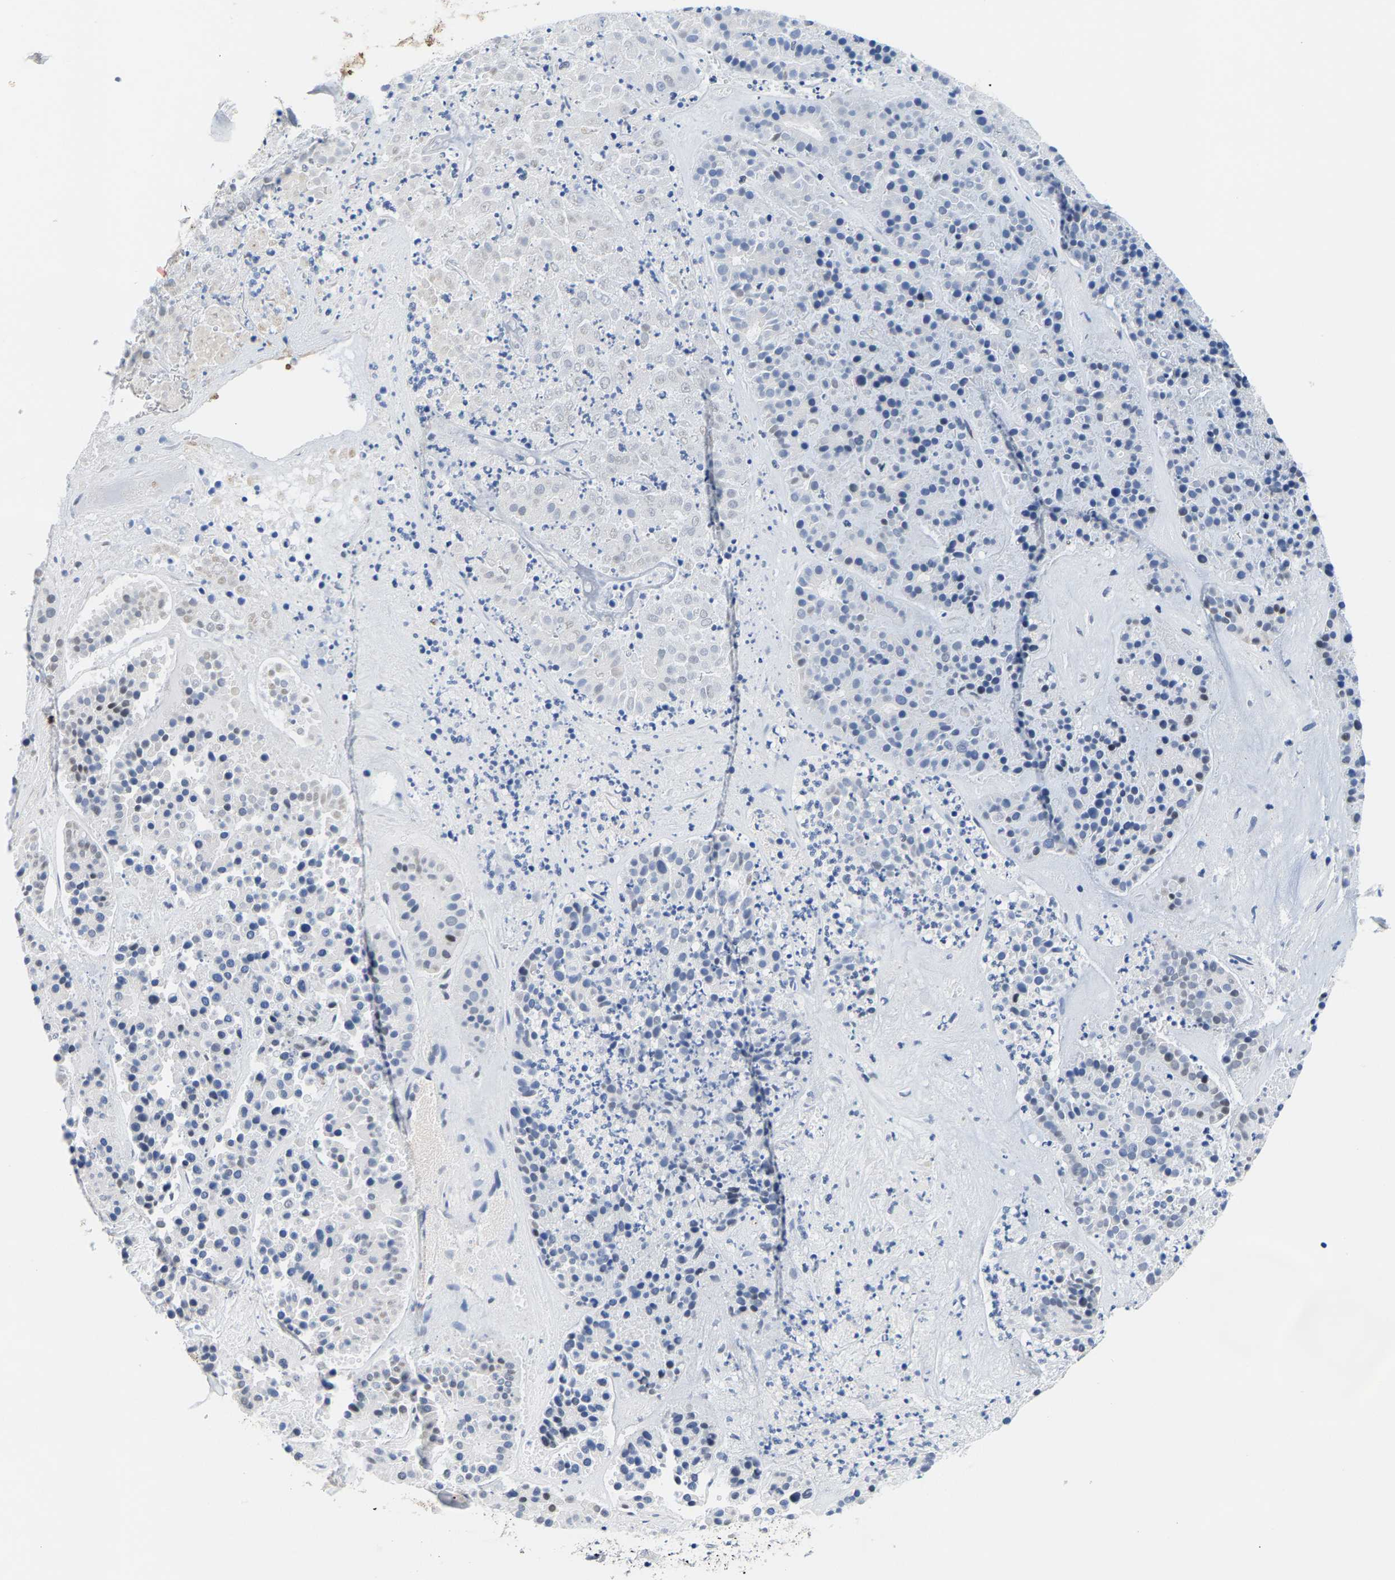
{"staining": {"intensity": "negative", "quantity": "none", "location": "none"}, "tissue": "pancreatic cancer", "cell_type": "Tumor cells", "image_type": "cancer", "snomed": [{"axis": "morphology", "description": "Adenocarcinoma, NOS"}, {"axis": "topography", "description": "Pancreas"}], "caption": "There is no significant staining in tumor cells of adenocarcinoma (pancreatic). The staining was performed using DAB to visualize the protein expression in brown, while the nuclei were stained in blue with hematoxylin (Magnification: 20x).", "gene": "SETD1B", "patient": {"sex": "male", "age": 50}}